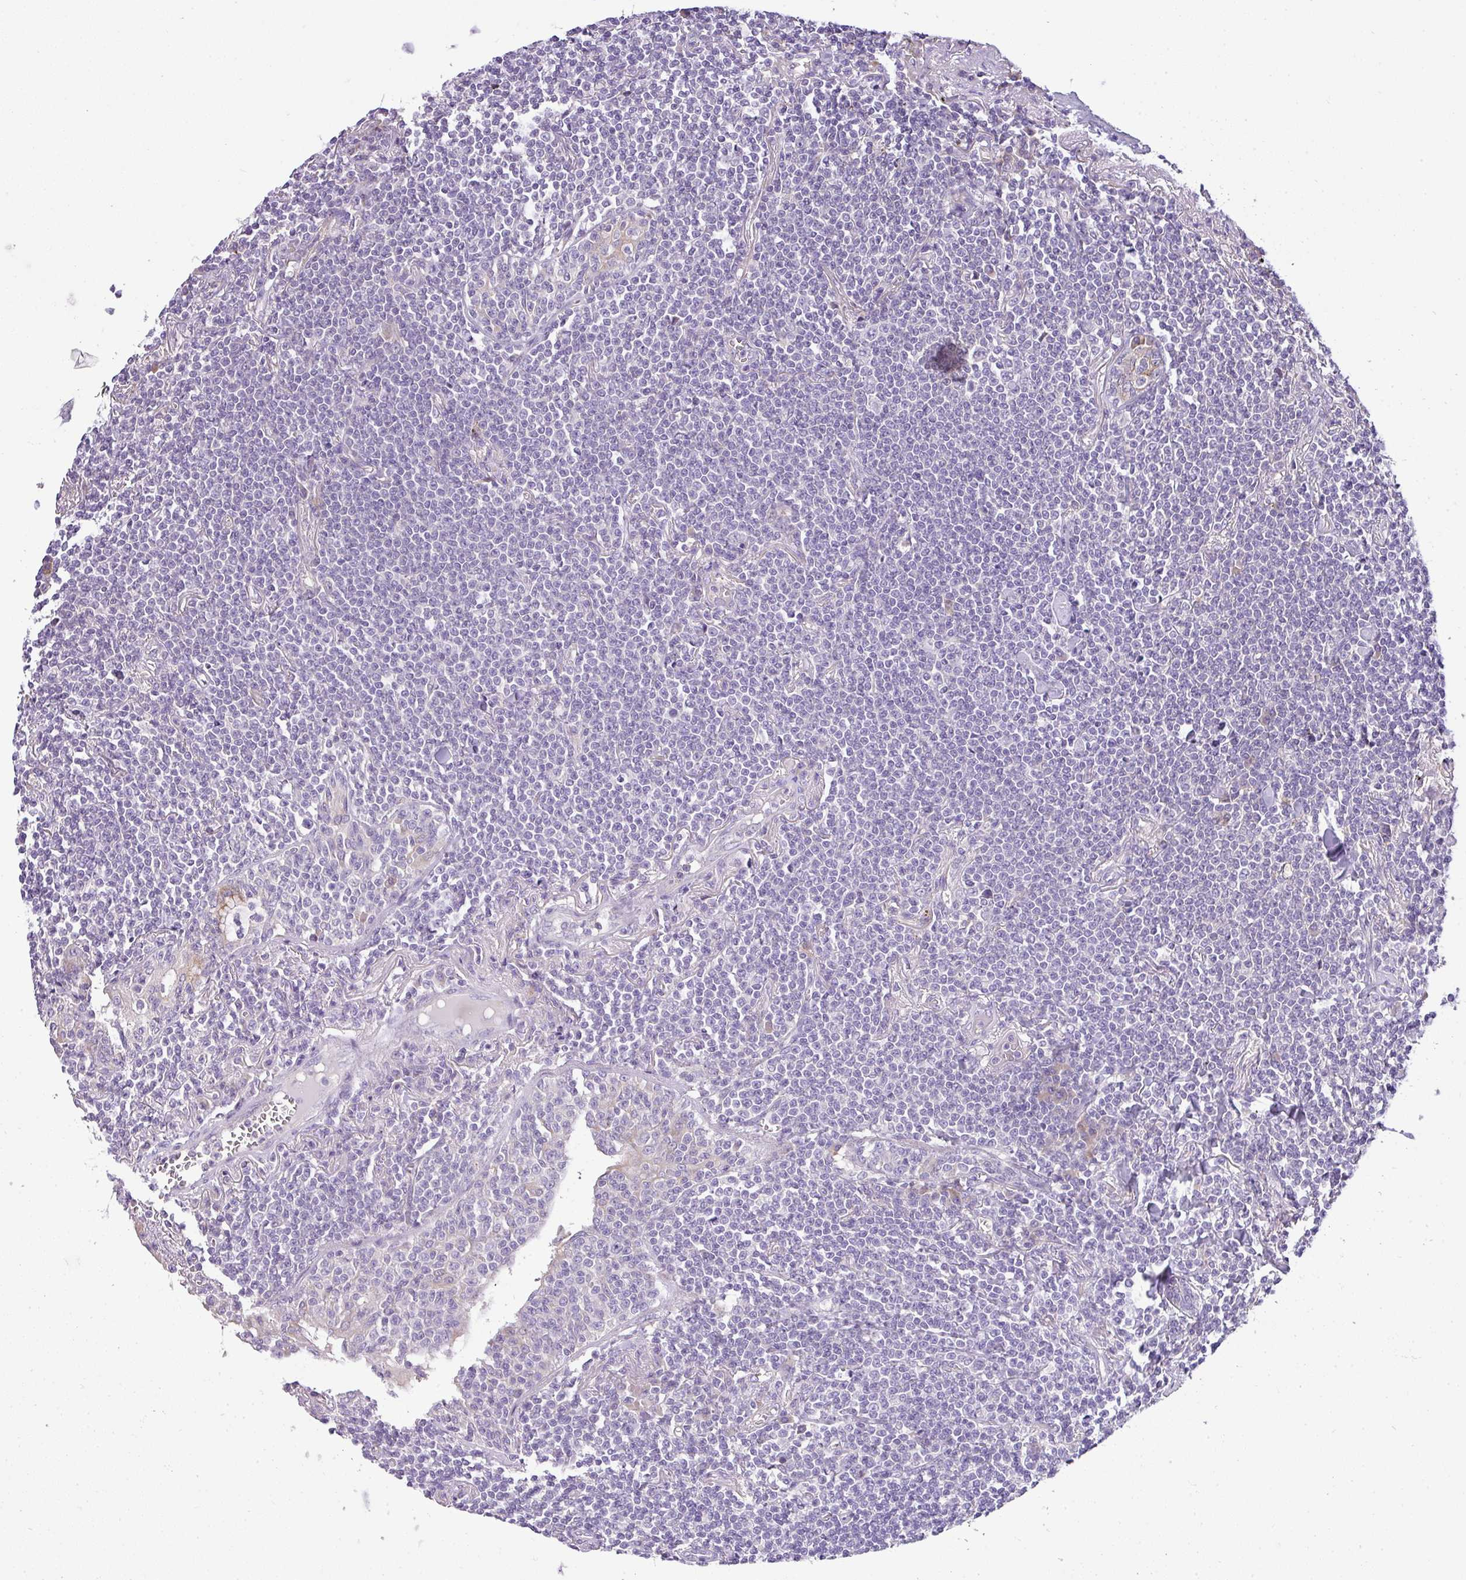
{"staining": {"intensity": "negative", "quantity": "none", "location": "none"}, "tissue": "lymphoma", "cell_type": "Tumor cells", "image_type": "cancer", "snomed": [{"axis": "morphology", "description": "Malignant lymphoma, non-Hodgkin's type, Low grade"}, {"axis": "topography", "description": "Lung"}], "caption": "The histopathology image demonstrates no staining of tumor cells in low-grade malignant lymphoma, non-Hodgkin's type. (IHC, brightfield microscopy, high magnification).", "gene": "PIK3R5", "patient": {"sex": "female", "age": 71}}